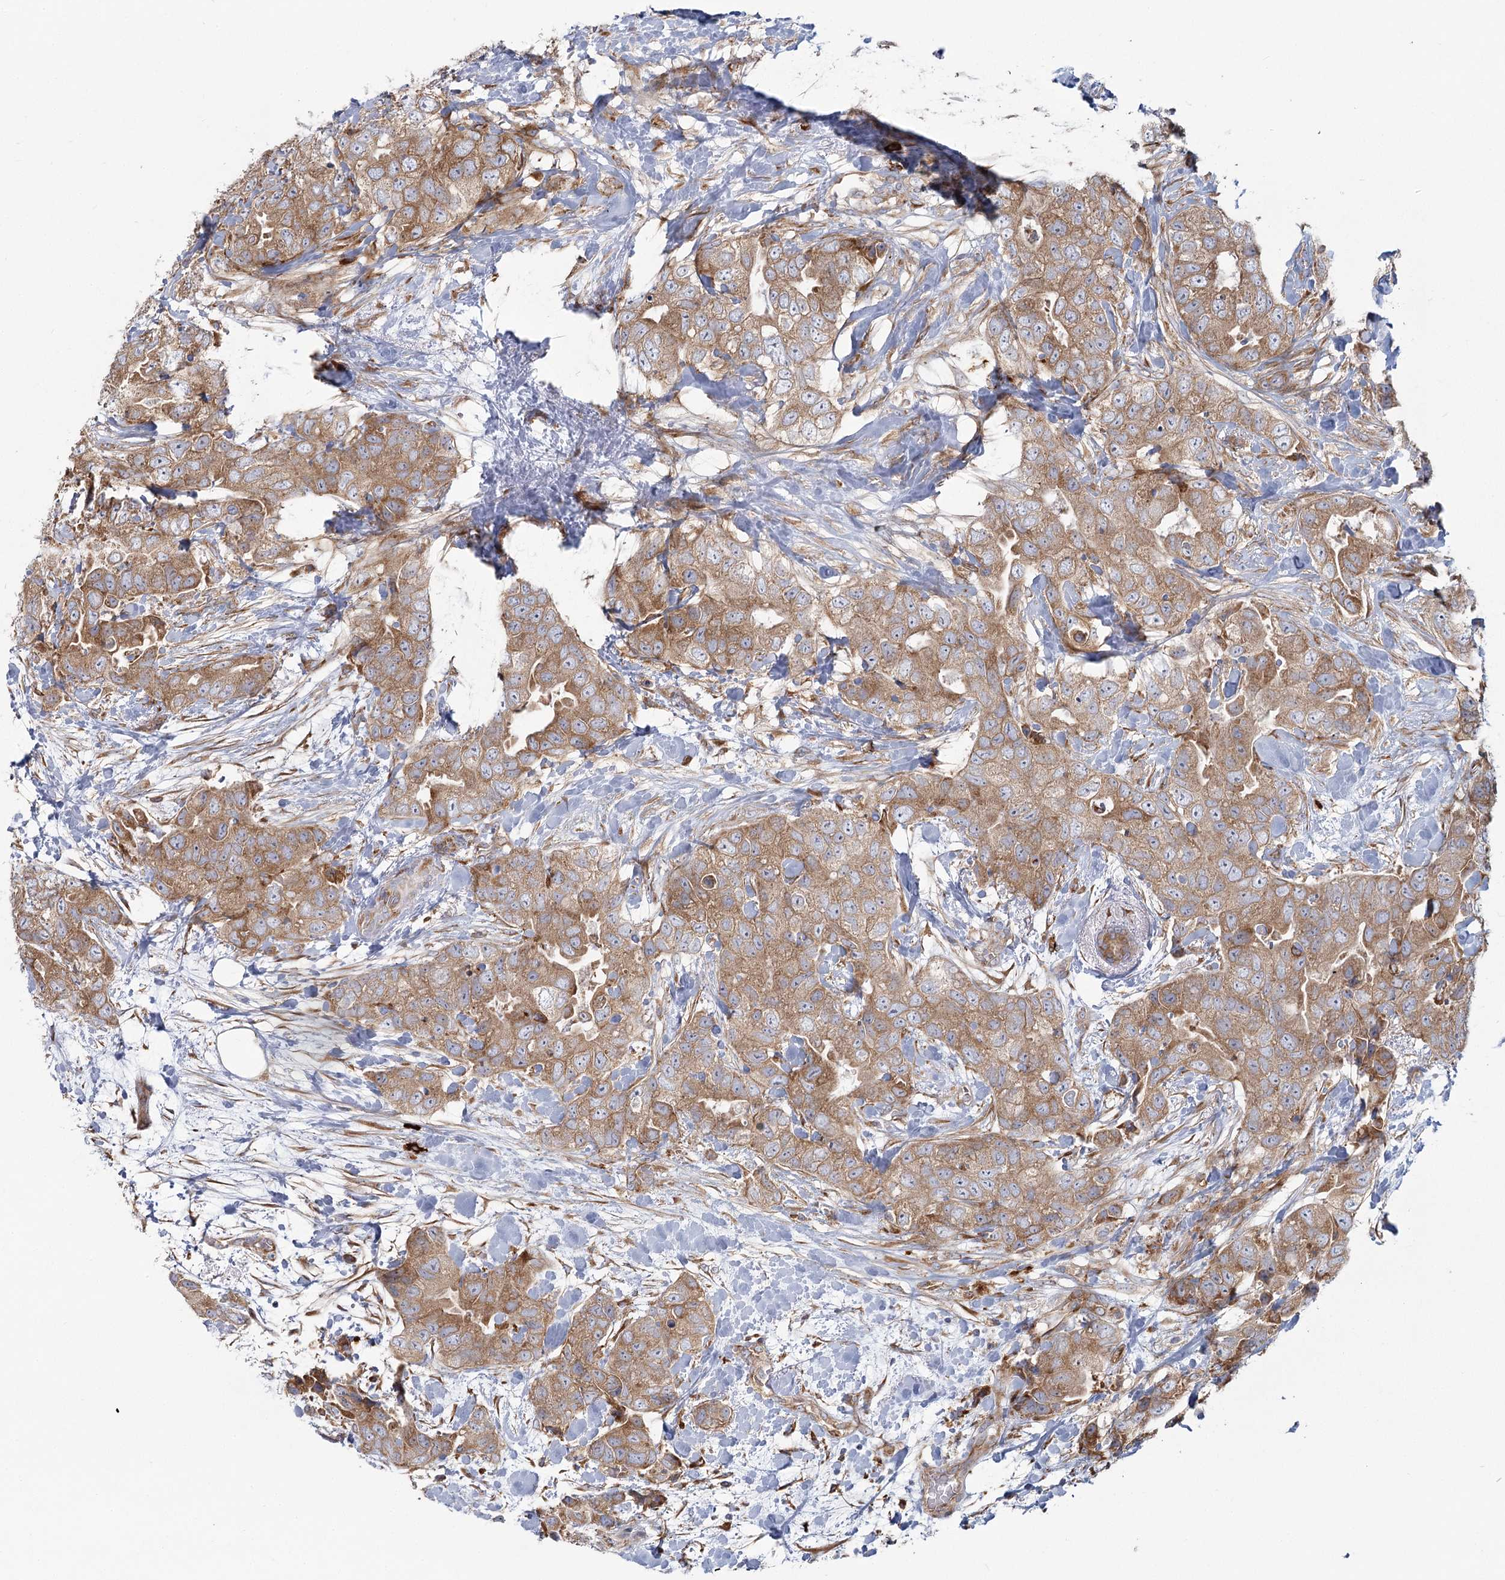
{"staining": {"intensity": "moderate", "quantity": ">75%", "location": "cytoplasmic/membranous"}, "tissue": "breast cancer", "cell_type": "Tumor cells", "image_type": "cancer", "snomed": [{"axis": "morphology", "description": "Duct carcinoma"}, {"axis": "topography", "description": "Breast"}], "caption": "Protein staining of invasive ductal carcinoma (breast) tissue reveals moderate cytoplasmic/membranous positivity in approximately >75% of tumor cells.", "gene": "HARS2", "patient": {"sex": "female", "age": 62}}